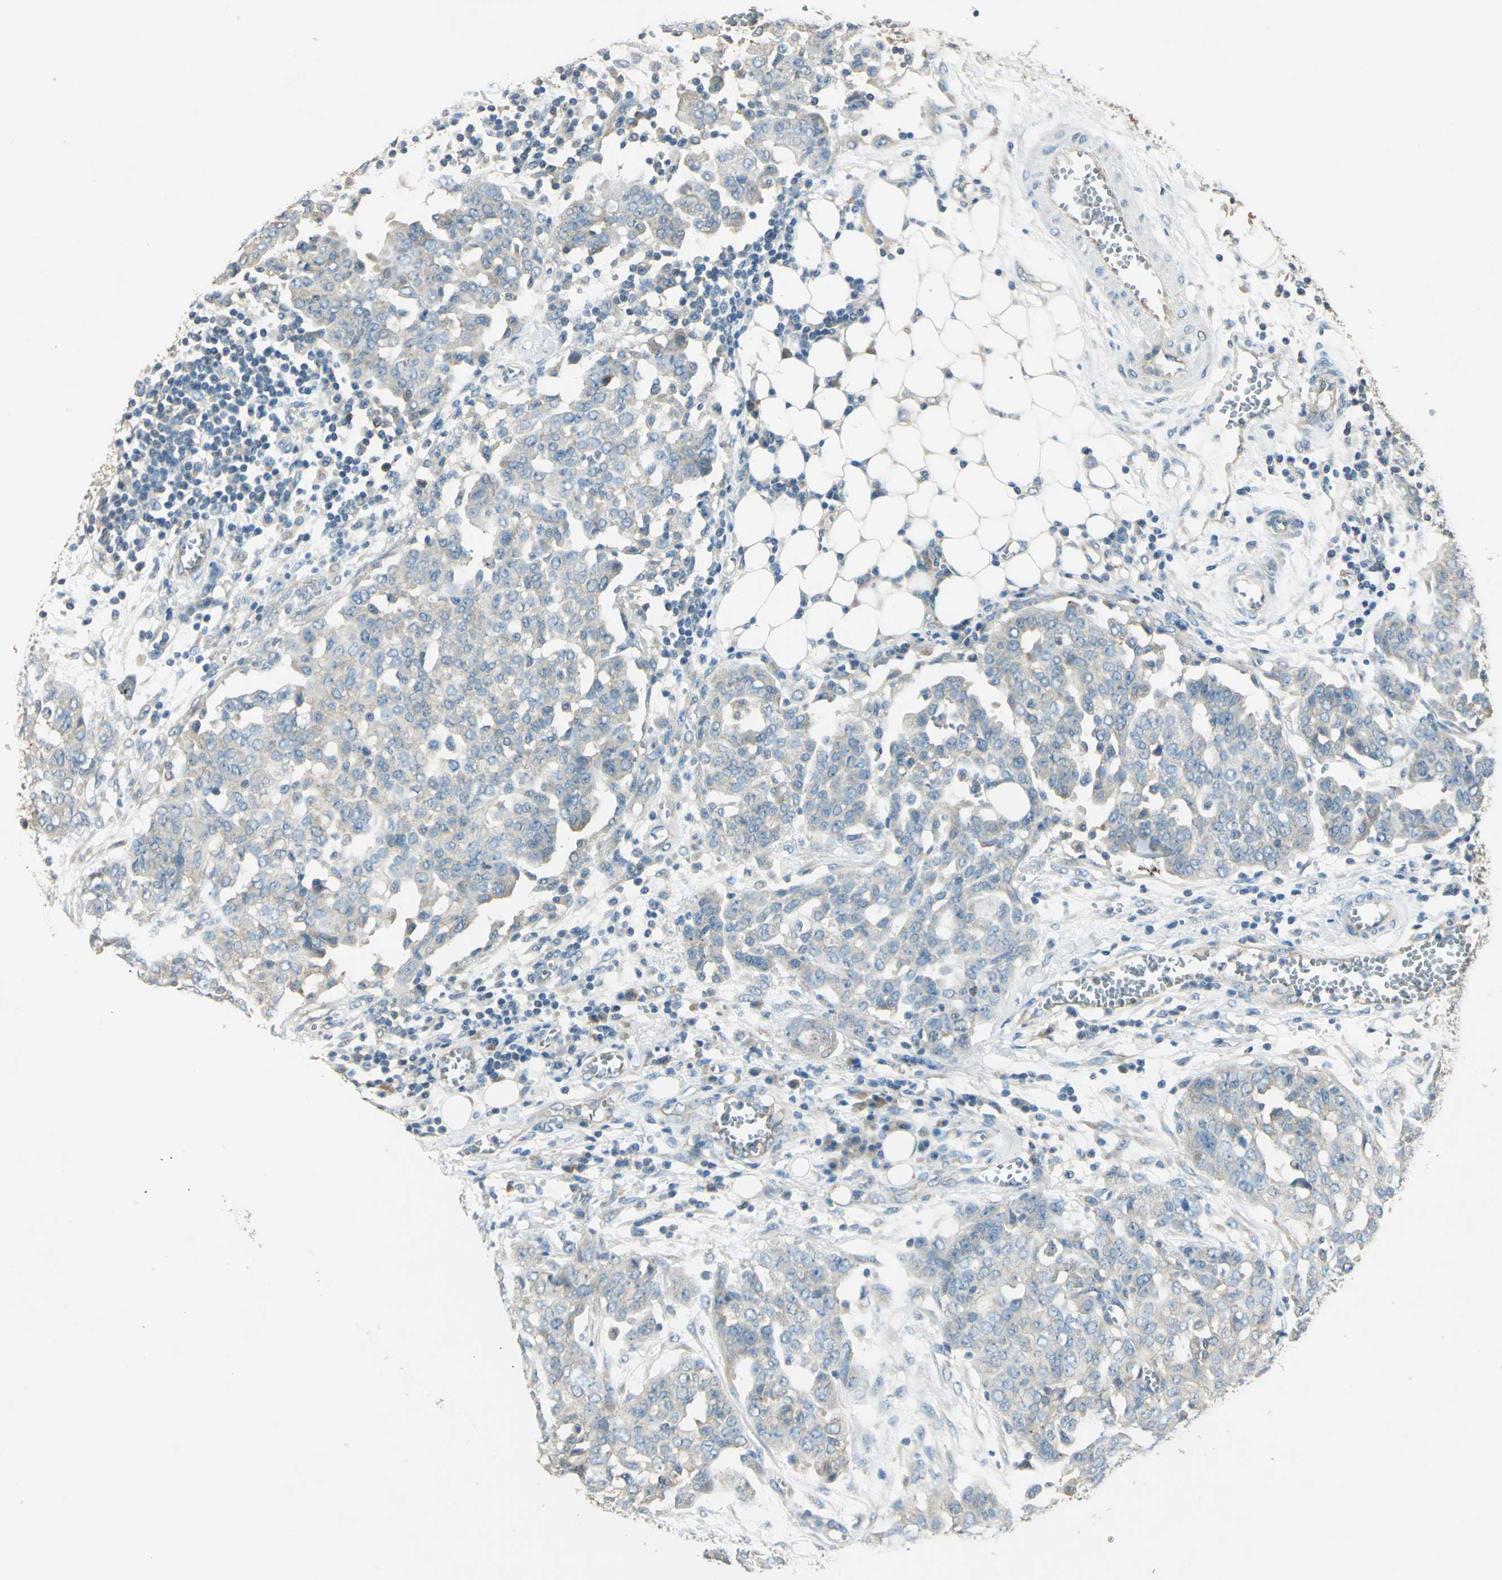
{"staining": {"intensity": "weak", "quantity": "25%-75%", "location": "cytoplasmic/membranous"}, "tissue": "ovarian cancer", "cell_type": "Tumor cells", "image_type": "cancer", "snomed": [{"axis": "morphology", "description": "Cystadenocarcinoma, serous, NOS"}, {"axis": "topography", "description": "Soft tissue"}, {"axis": "topography", "description": "Ovary"}], "caption": "The image demonstrates immunohistochemical staining of ovarian cancer. There is weak cytoplasmic/membranous staining is identified in about 25%-75% of tumor cells.", "gene": "SHC2", "patient": {"sex": "female", "age": 57}}